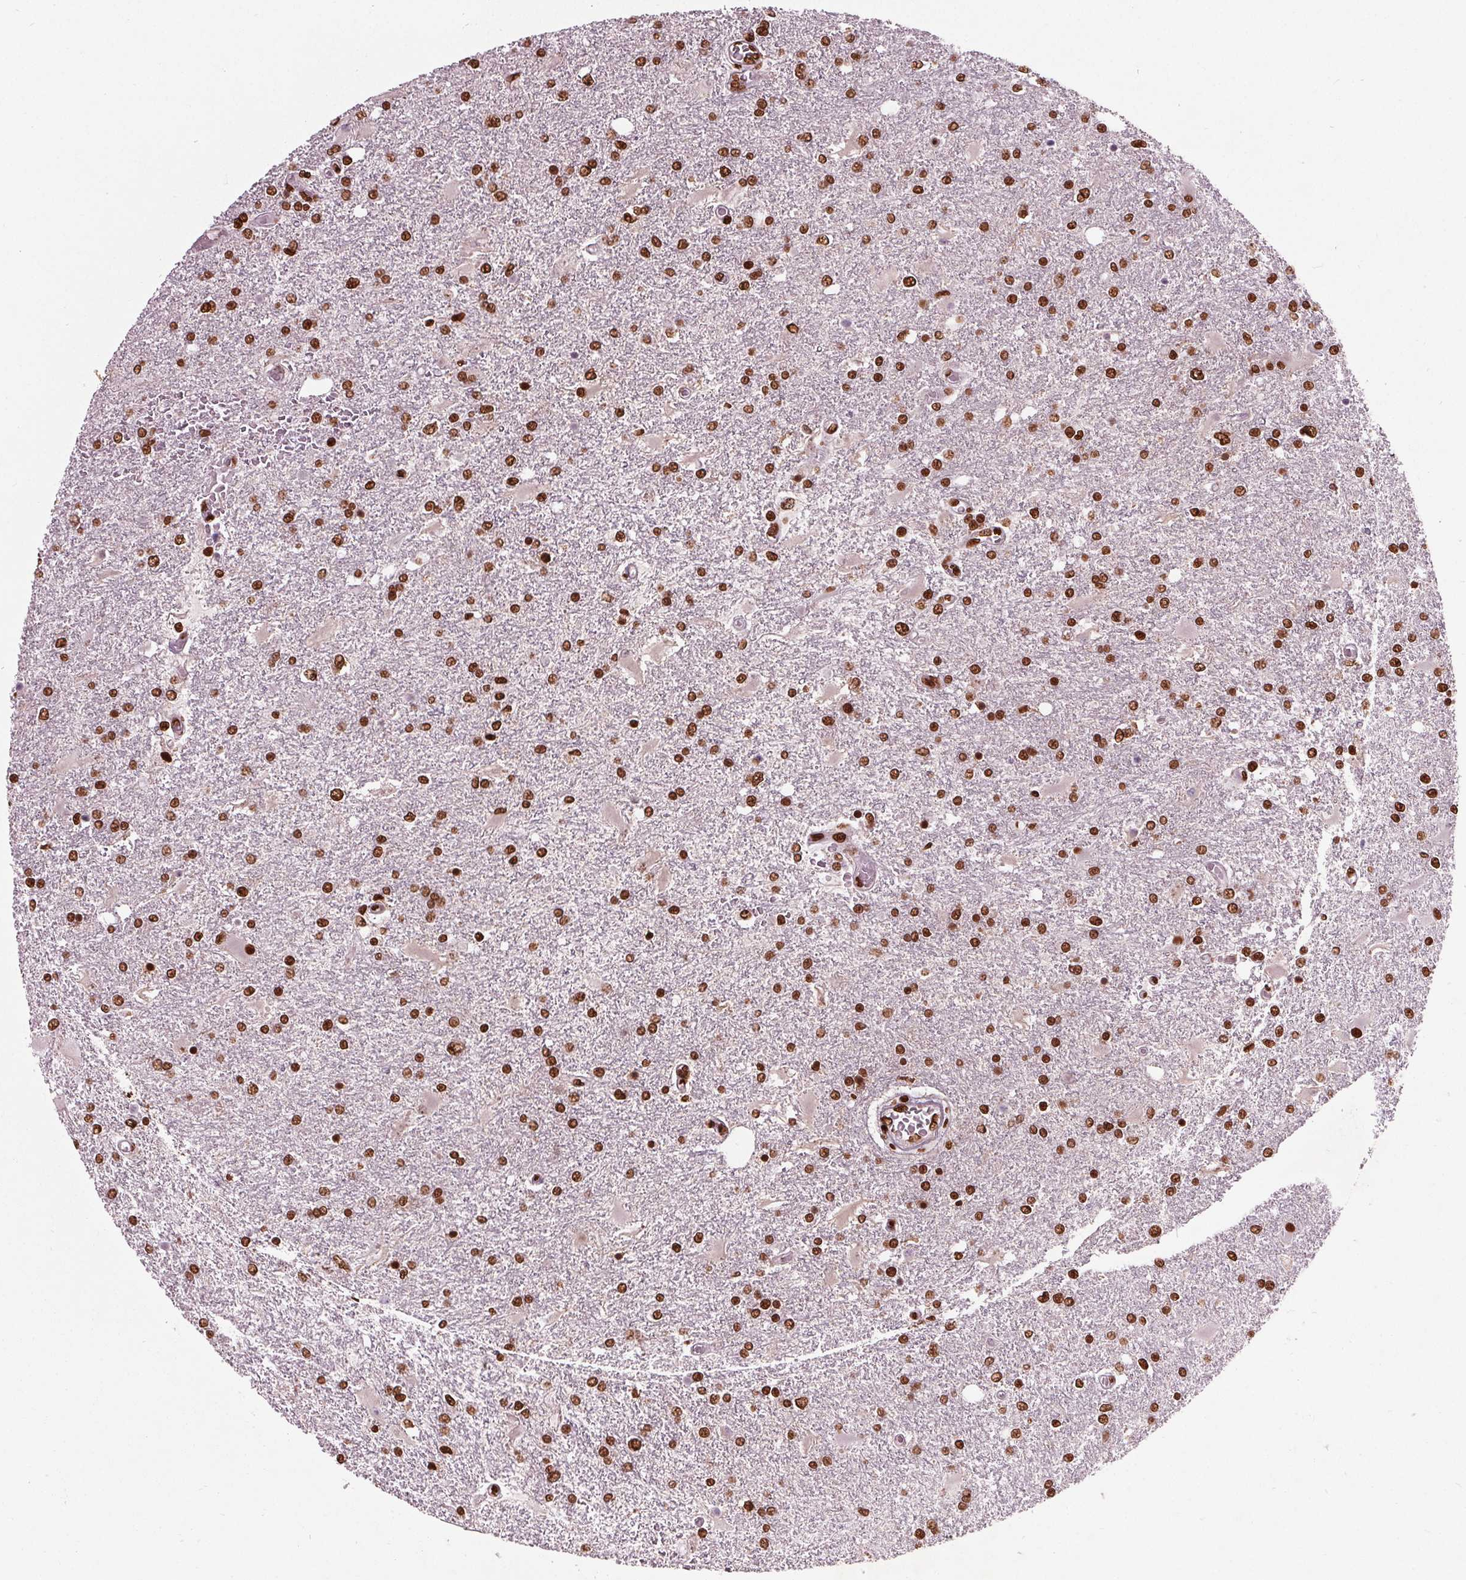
{"staining": {"intensity": "strong", "quantity": ">75%", "location": "nuclear"}, "tissue": "glioma", "cell_type": "Tumor cells", "image_type": "cancer", "snomed": [{"axis": "morphology", "description": "Glioma, malignant, High grade"}, {"axis": "topography", "description": "Cerebral cortex"}], "caption": "Immunohistochemistry micrograph of human glioma stained for a protein (brown), which exhibits high levels of strong nuclear staining in approximately >75% of tumor cells.", "gene": "BRD4", "patient": {"sex": "male", "age": 79}}